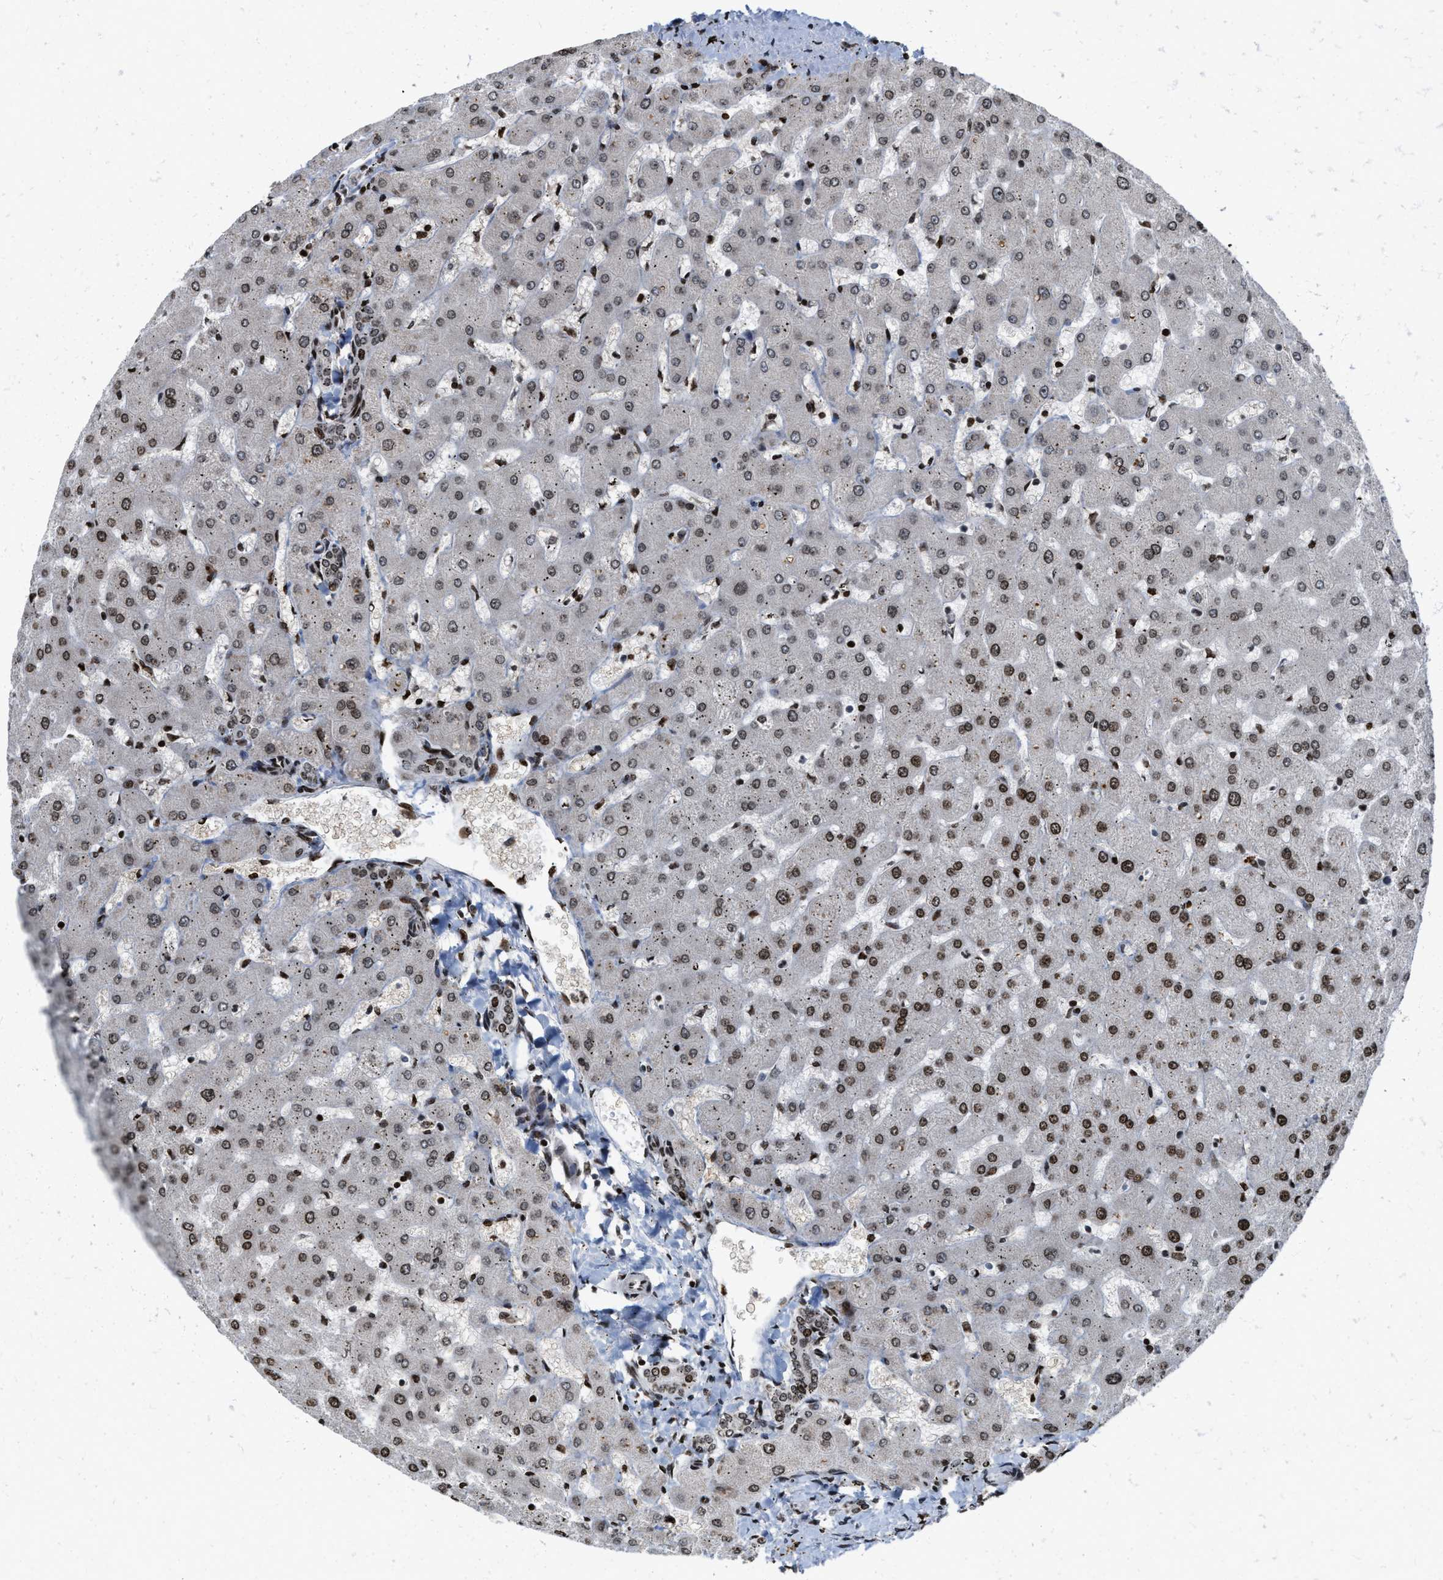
{"staining": {"intensity": "moderate", "quantity": "25%-75%", "location": "nuclear"}, "tissue": "liver", "cell_type": "Cholangiocytes", "image_type": "normal", "snomed": [{"axis": "morphology", "description": "Normal tissue, NOS"}, {"axis": "topography", "description": "Liver"}], "caption": "Immunohistochemical staining of normal human liver exhibits moderate nuclear protein expression in approximately 25%-75% of cholangiocytes. The protein is stained brown, and the nuclei are stained in blue (DAB (3,3'-diaminobenzidine) IHC with brightfield microscopy, high magnification).", "gene": "PDZD2", "patient": {"sex": "female", "age": 63}}